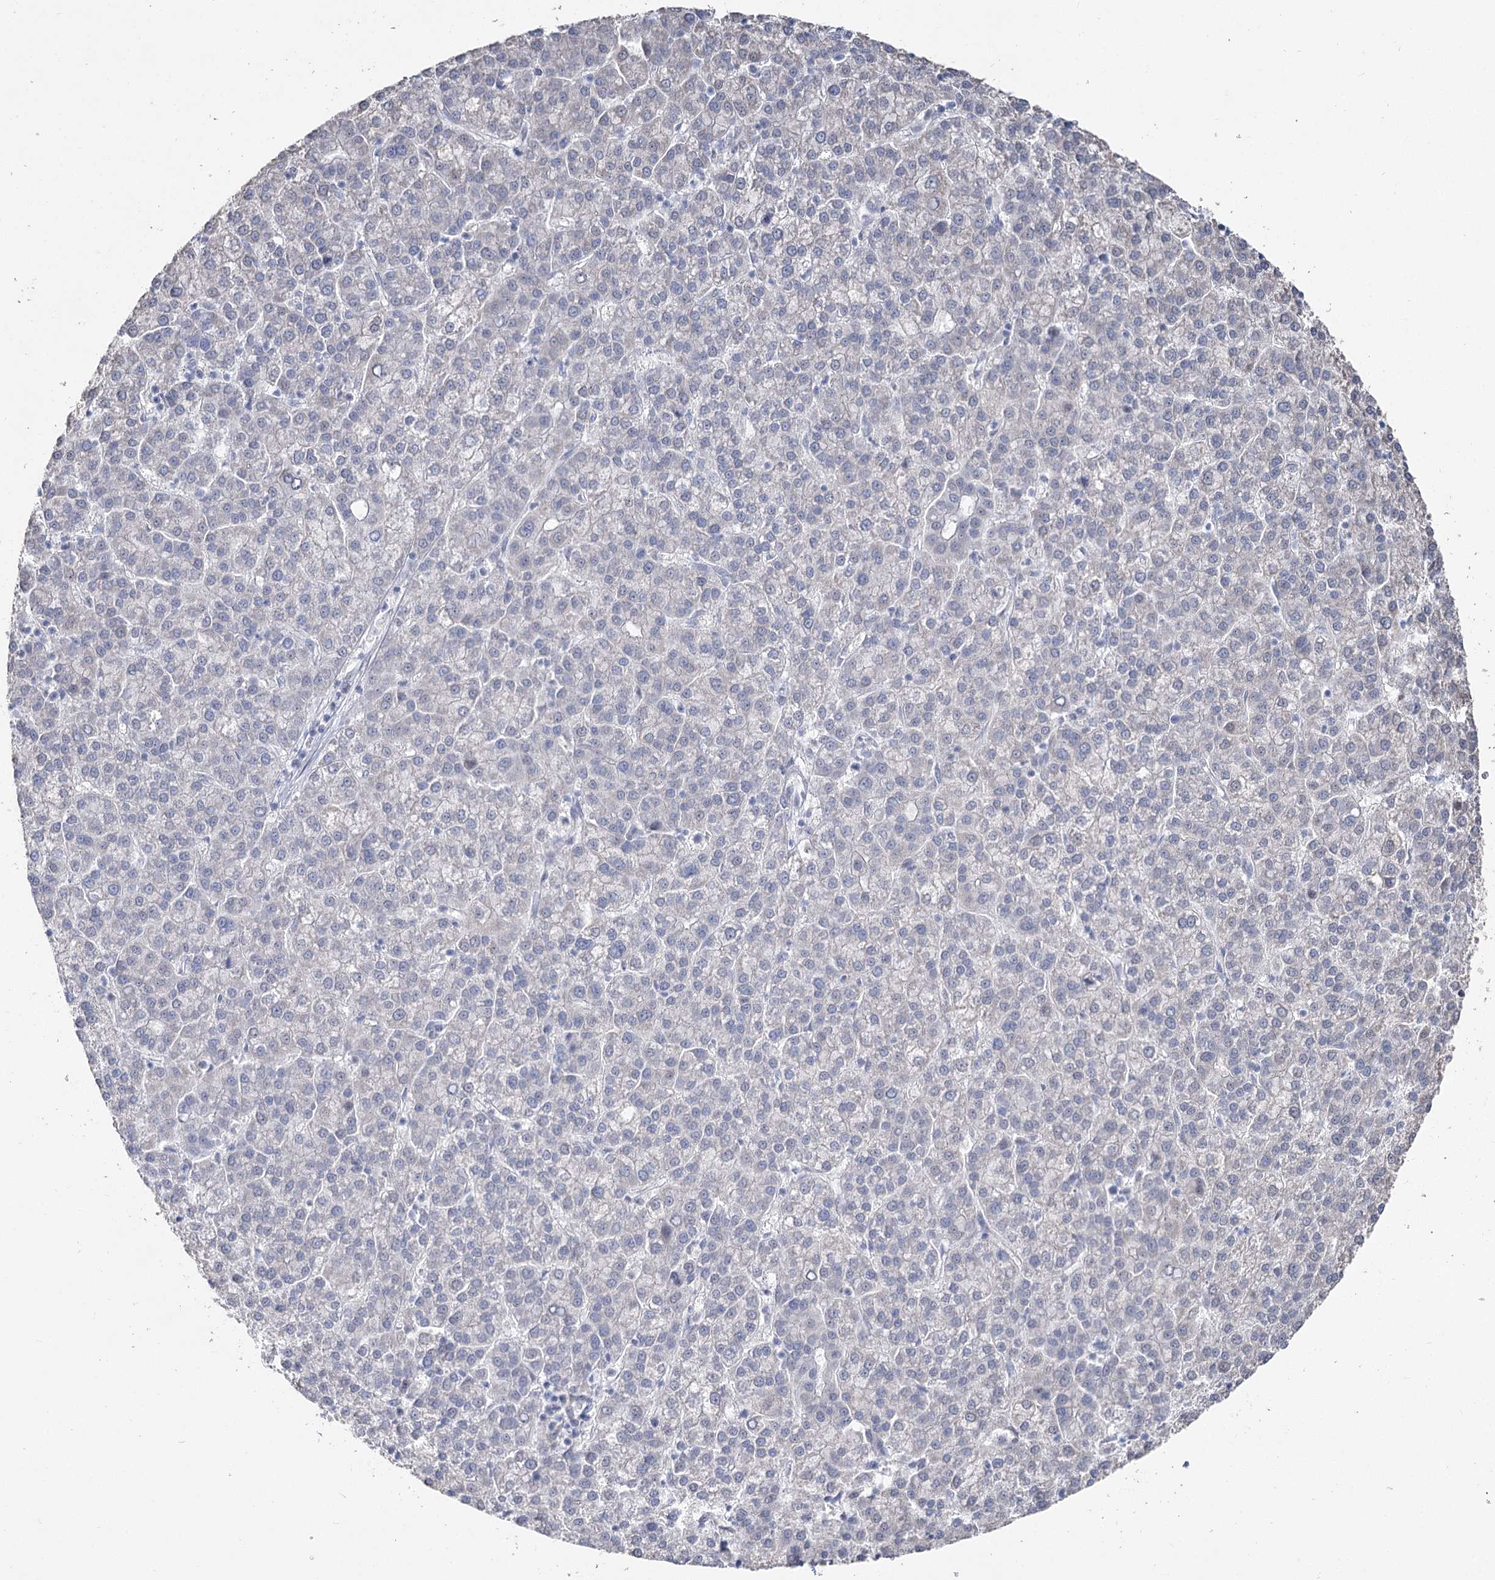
{"staining": {"intensity": "negative", "quantity": "none", "location": "none"}, "tissue": "liver cancer", "cell_type": "Tumor cells", "image_type": "cancer", "snomed": [{"axis": "morphology", "description": "Carcinoma, Hepatocellular, NOS"}, {"axis": "topography", "description": "Liver"}], "caption": "A micrograph of hepatocellular carcinoma (liver) stained for a protein reveals no brown staining in tumor cells.", "gene": "RUFY4", "patient": {"sex": "female", "age": 58}}